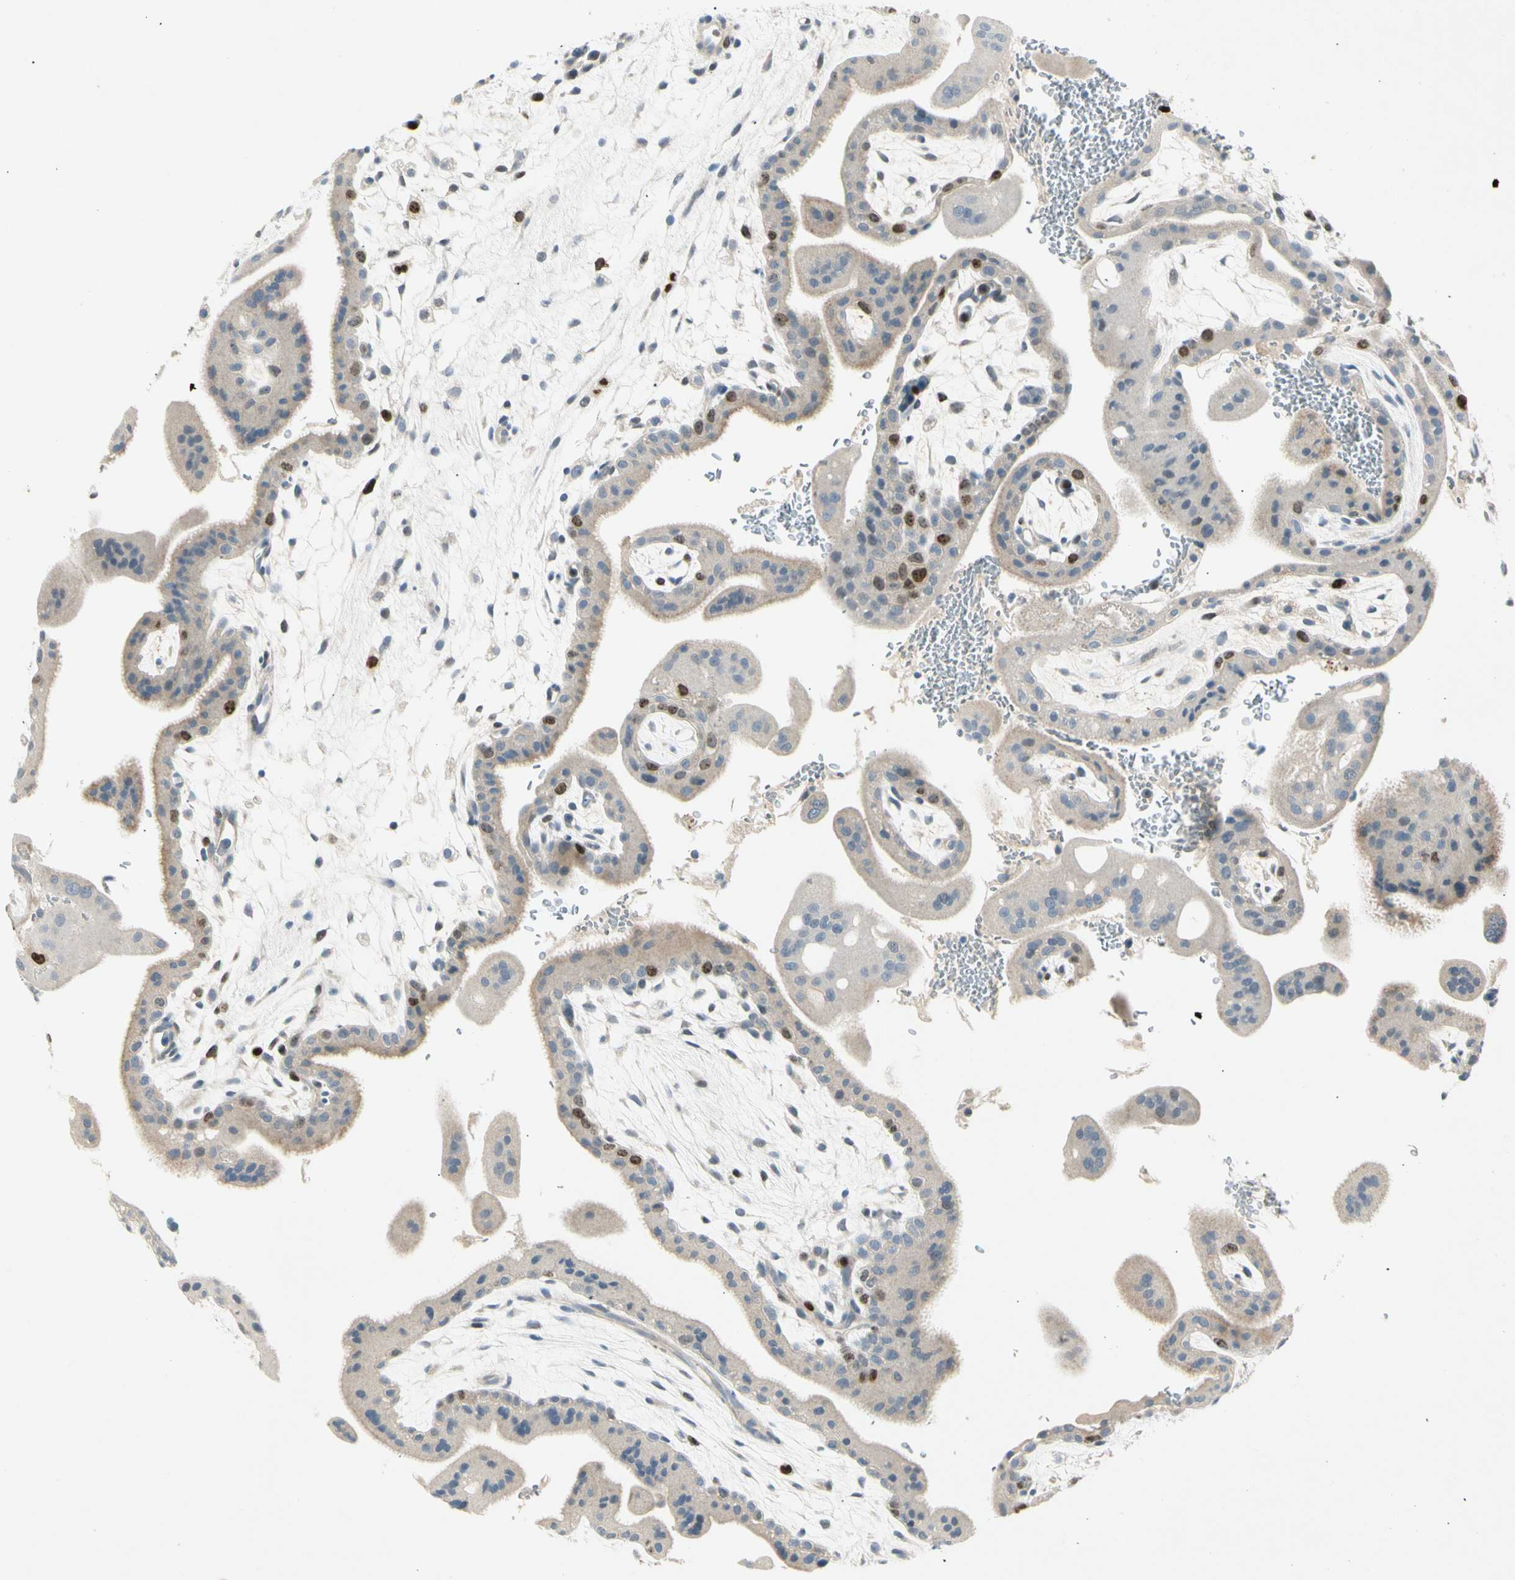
{"staining": {"intensity": "moderate", "quantity": "<25%", "location": "nuclear"}, "tissue": "placenta", "cell_type": "Trophoblastic cells", "image_type": "normal", "snomed": [{"axis": "morphology", "description": "Normal tissue, NOS"}, {"axis": "topography", "description": "Placenta"}], "caption": "DAB (3,3'-diaminobenzidine) immunohistochemical staining of unremarkable human placenta exhibits moderate nuclear protein staining in approximately <25% of trophoblastic cells. (DAB IHC with brightfield microscopy, high magnification).", "gene": "PITX1", "patient": {"sex": "female", "age": 35}}